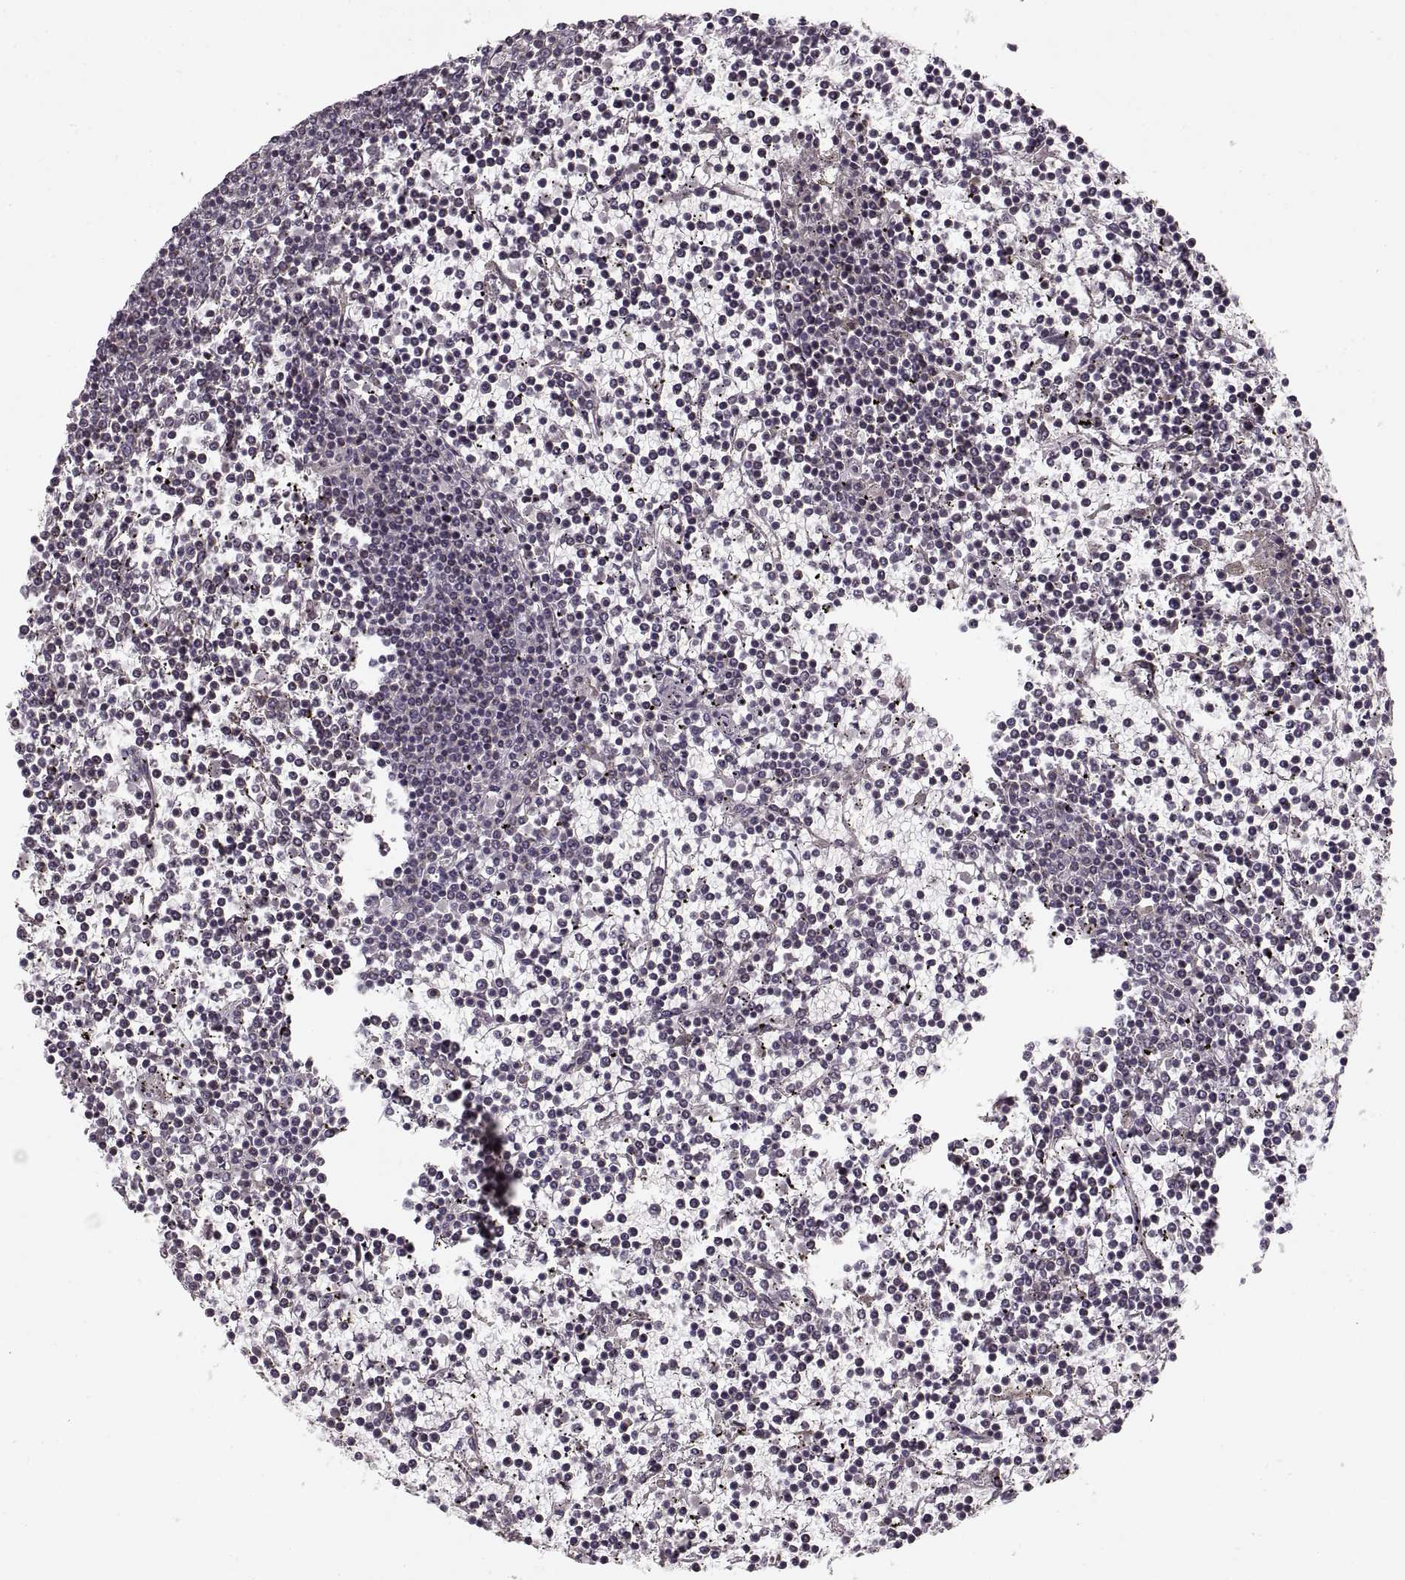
{"staining": {"intensity": "negative", "quantity": "none", "location": "none"}, "tissue": "lymphoma", "cell_type": "Tumor cells", "image_type": "cancer", "snomed": [{"axis": "morphology", "description": "Malignant lymphoma, non-Hodgkin's type, Low grade"}, {"axis": "topography", "description": "Spleen"}], "caption": "A high-resolution photomicrograph shows immunohistochemistry (IHC) staining of lymphoma, which shows no significant staining in tumor cells. (Stains: DAB immunohistochemistry with hematoxylin counter stain, Microscopy: brightfield microscopy at high magnification).", "gene": "ASIC3", "patient": {"sex": "female", "age": 19}}